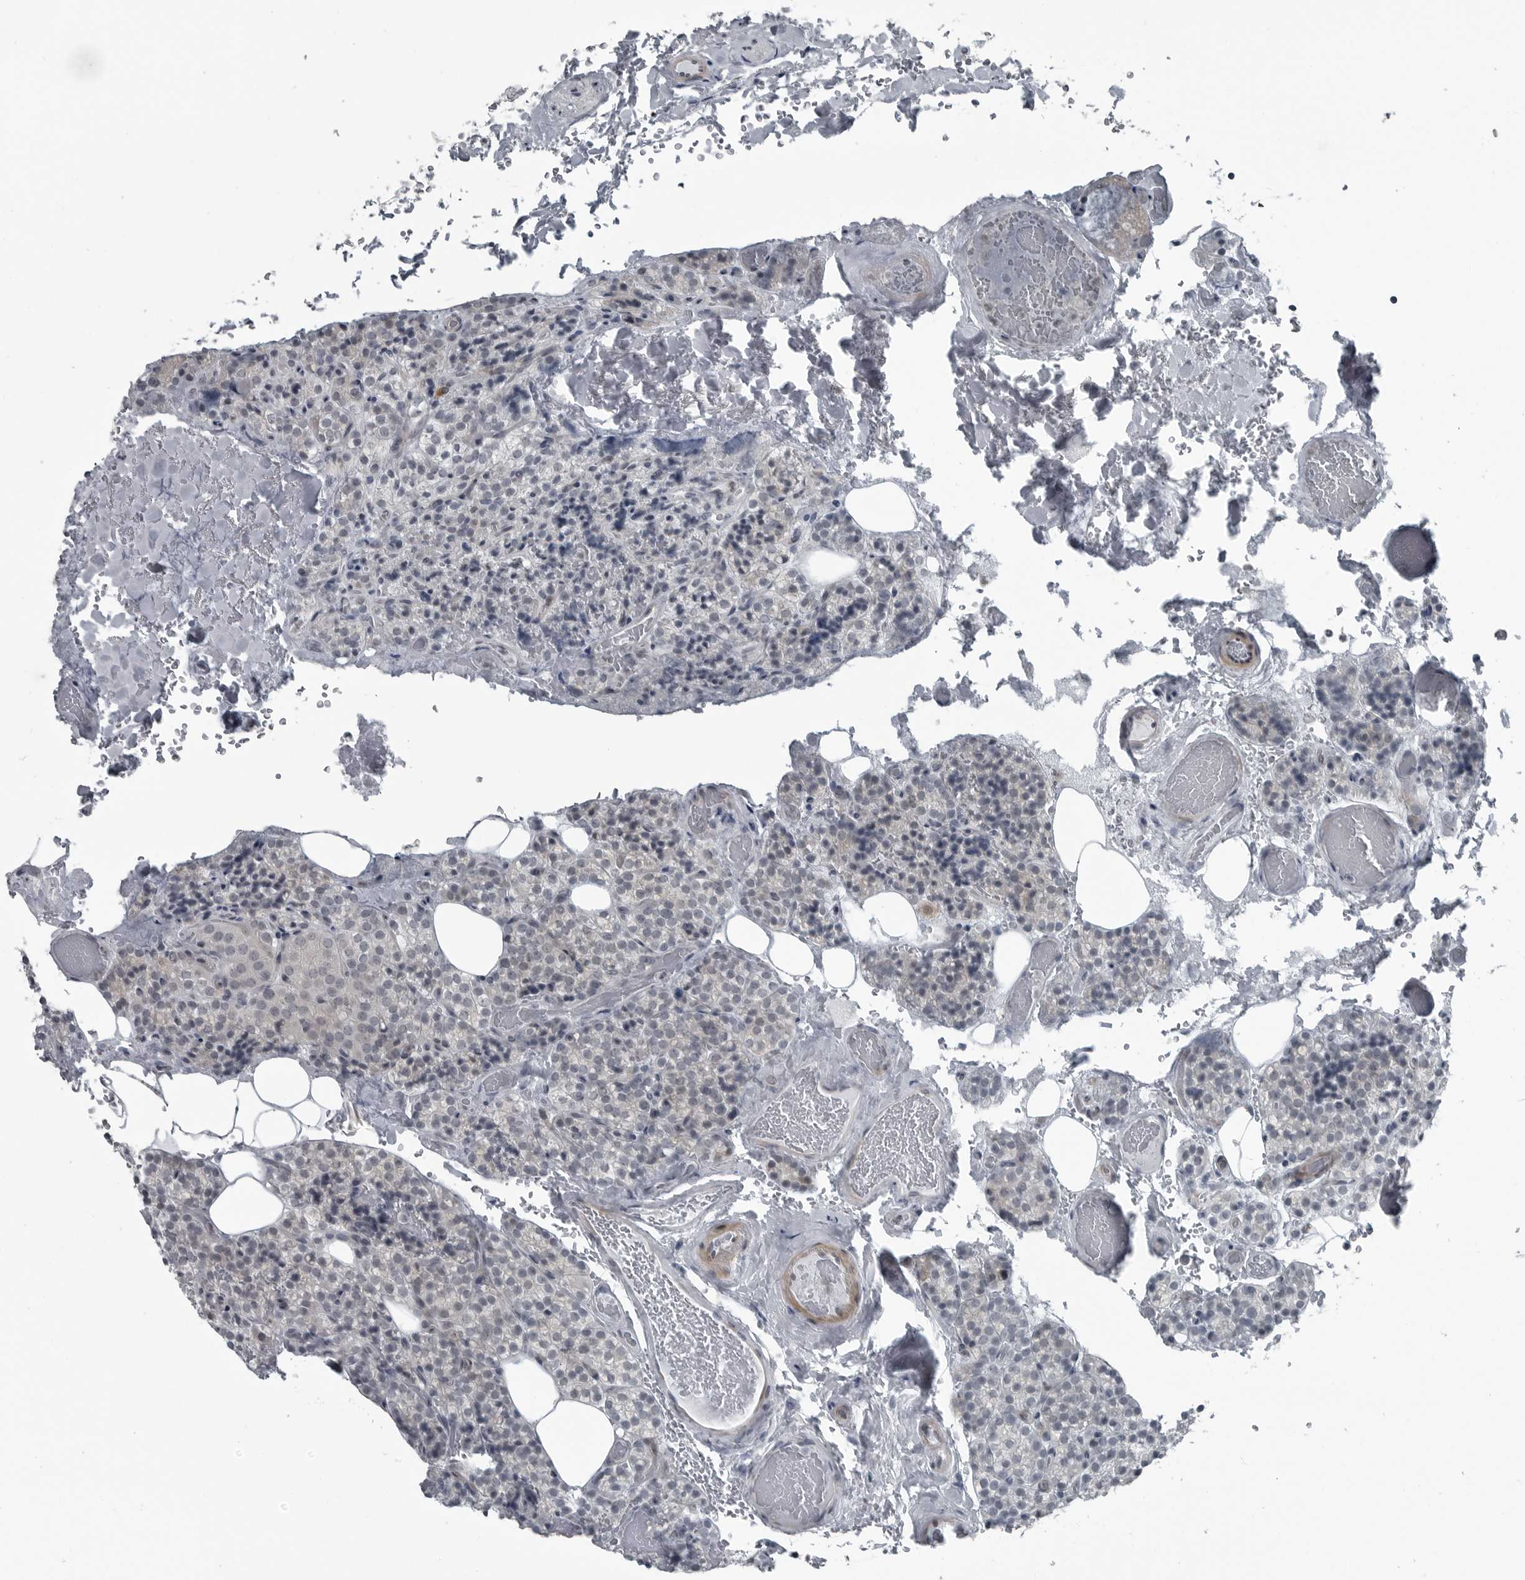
{"staining": {"intensity": "negative", "quantity": "none", "location": "none"}, "tissue": "parathyroid gland", "cell_type": "Glandular cells", "image_type": "normal", "snomed": [{"axis": "morphology", "description": "Normal tissue, NOS"}, {"axis": "topography", "description": "Parathyroid gland"}], "caption": "Glandular cells are negative for brown protein staining in unremarkable parathyroid gland. (DAB (3,3'-diaminobenzidine) immunohistochemistry (IHC) visualized using brightfield microscopy, high magnification).", "gene": "DNAAF11", "patient": {"sex": "male", "age": 87}}